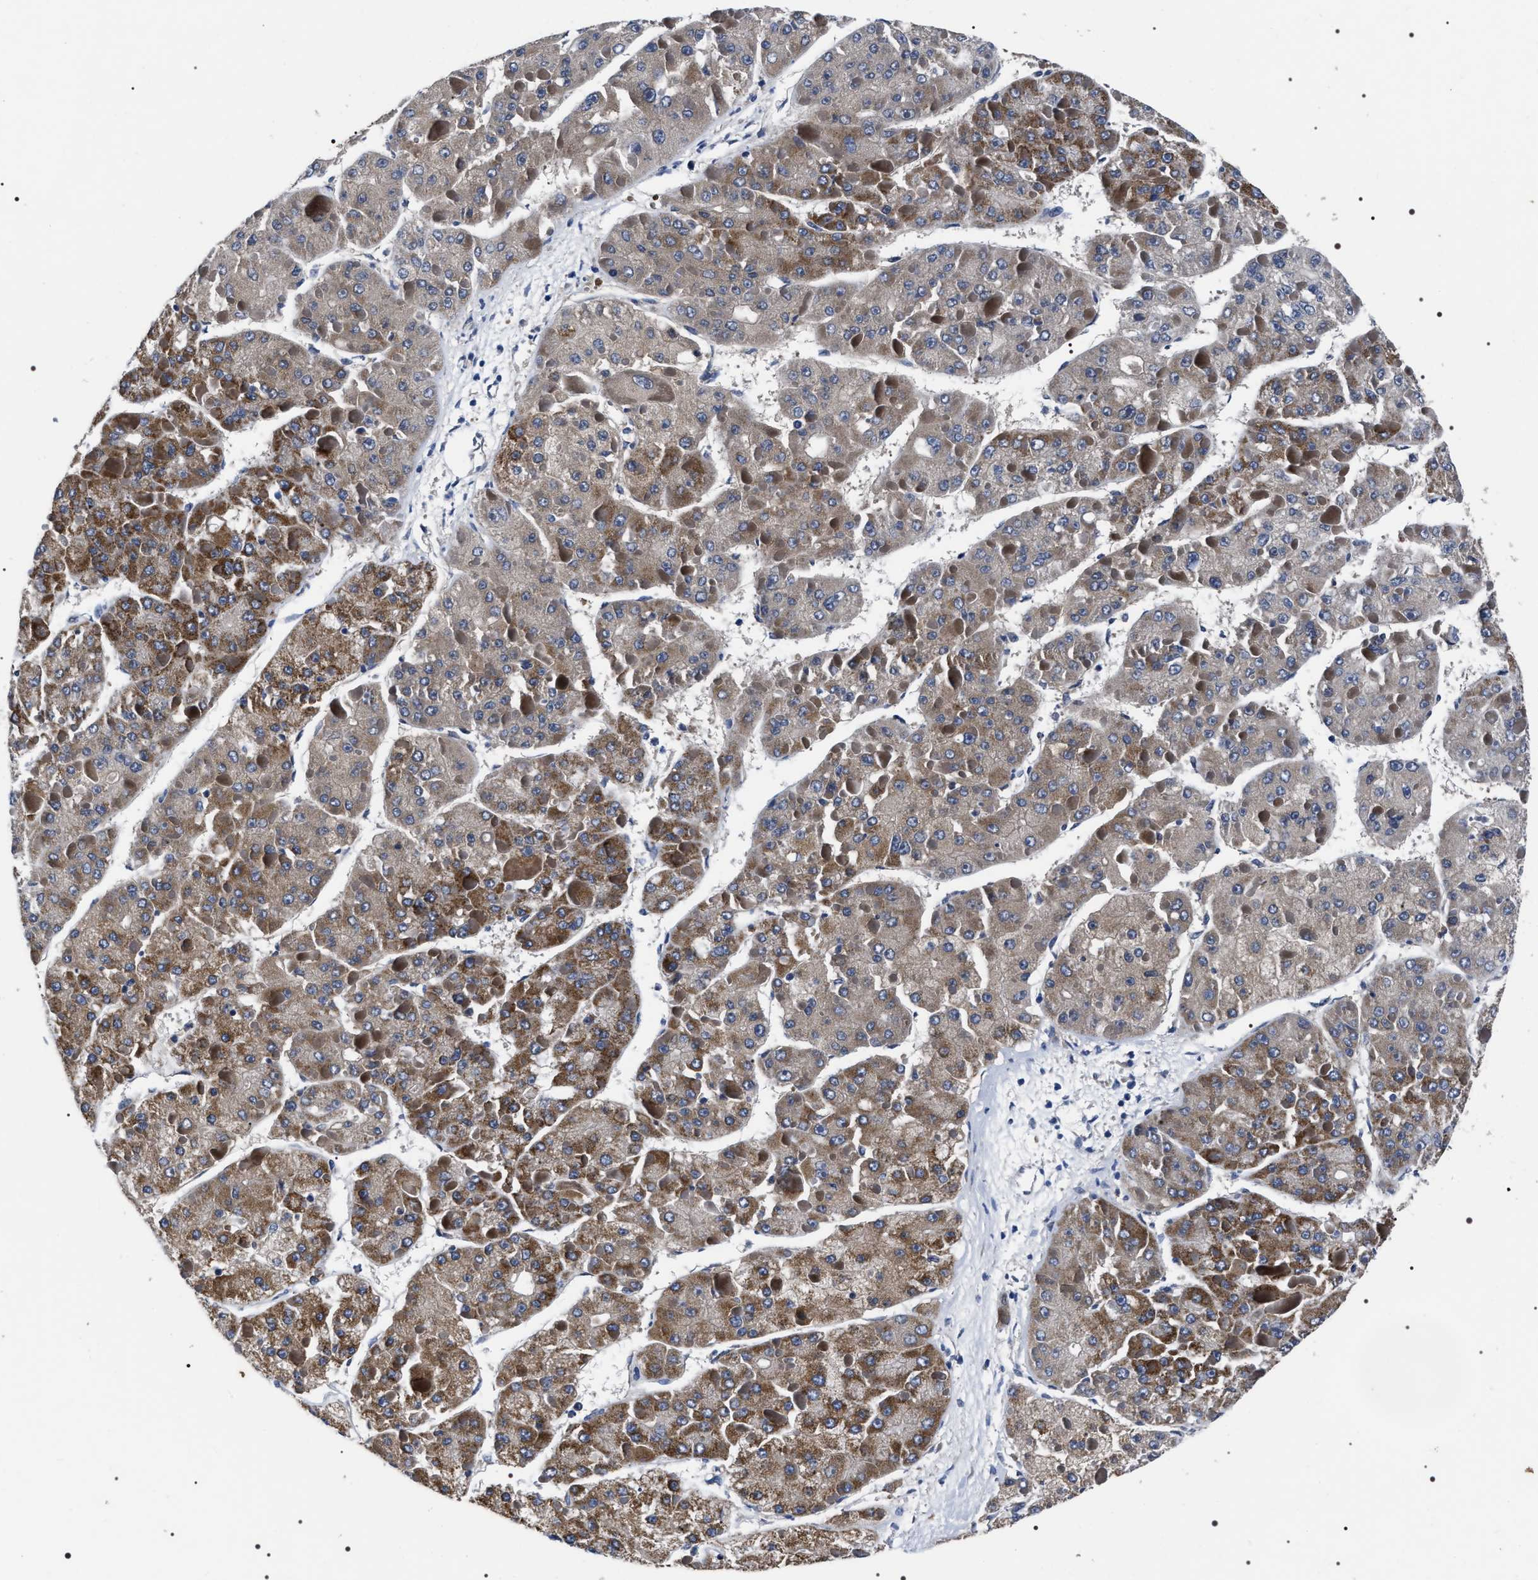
{"staining": {"intensity": "moderate", "quantity": ">75%", "location": "cytoplasmic/membranous"}, "tissue": "liver cancer", "cell_type": "Tumor cells", "image_type": "cancer", "snomed": [{"axis": "morphology", "description": "Carcinoma, Hepatocellular, NOS"}, {"axis": "topography", "description": "Liver"}], "caption": "IHC histopathology image of neoplastic tissue: liver cancer stained using IHC demonstrates medium levels of moderate protein expression localized specifically in the cytoplasmic/membranous of tumor cells, appearing as a cytoplasmic/membranous brown color.", "gene": "MIS18A", "patient": {"sex": "female", "age": 73}}